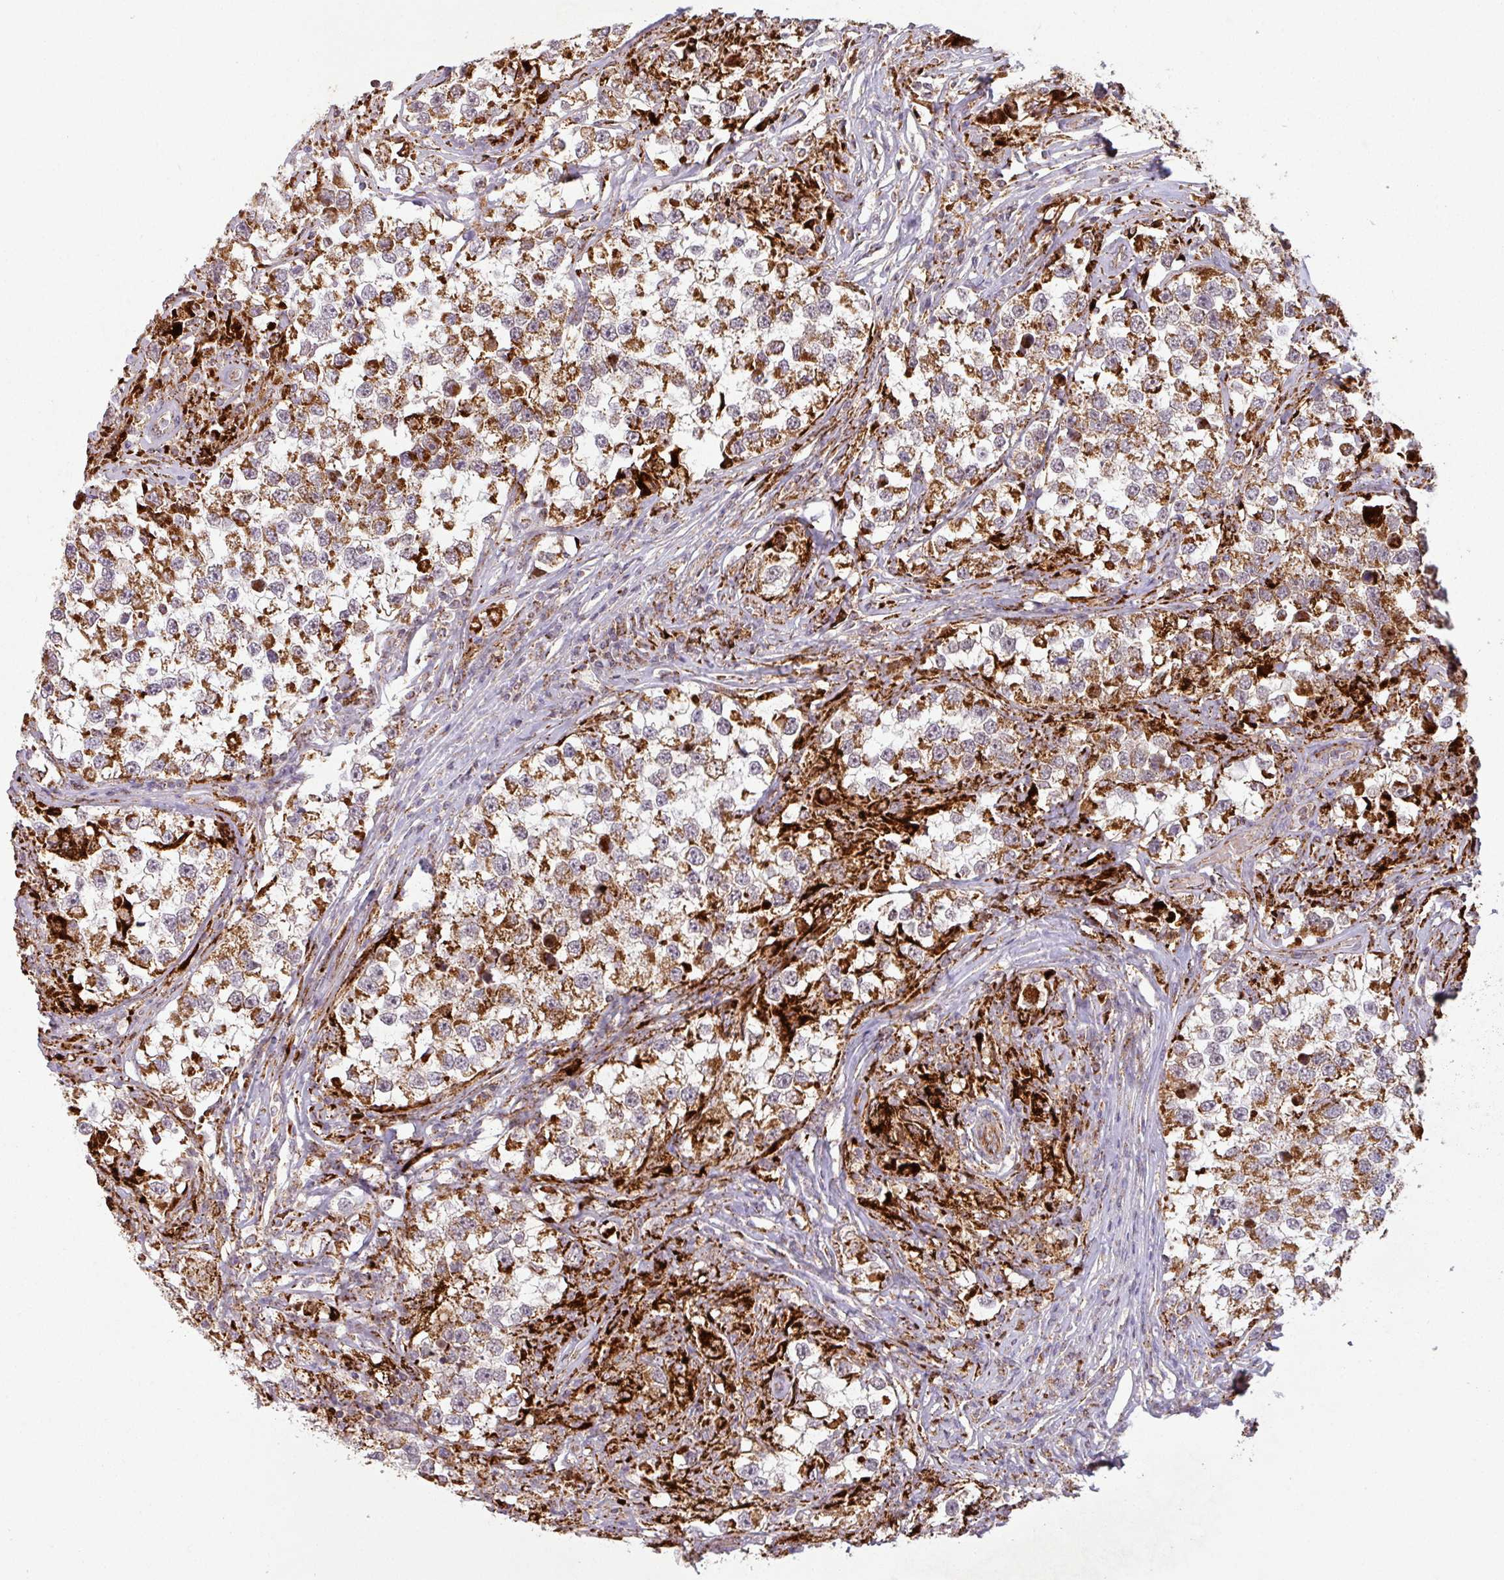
{"staining": {"intensity": "moderate", "quantity": ">75%", "location": "cytoplasmic/membranous"}, "tissue": "testis cancer", "cell_type": "Tumor cells", "image_type": "cancer", "snomed": [{"axis": "morphology", "description": "Seminoma, NOS"}, {"axis": "topography", "description": "Testis"}], "caption": "Immunohistochemical staining of human testis cancer (seminoma) demonstrates medium levels of moderate cytoplasmic/membranous protein expression in approximately >75% of tumor cells.", "gene": "GPD2", "patient": {"sex": "male", "age": 46}}